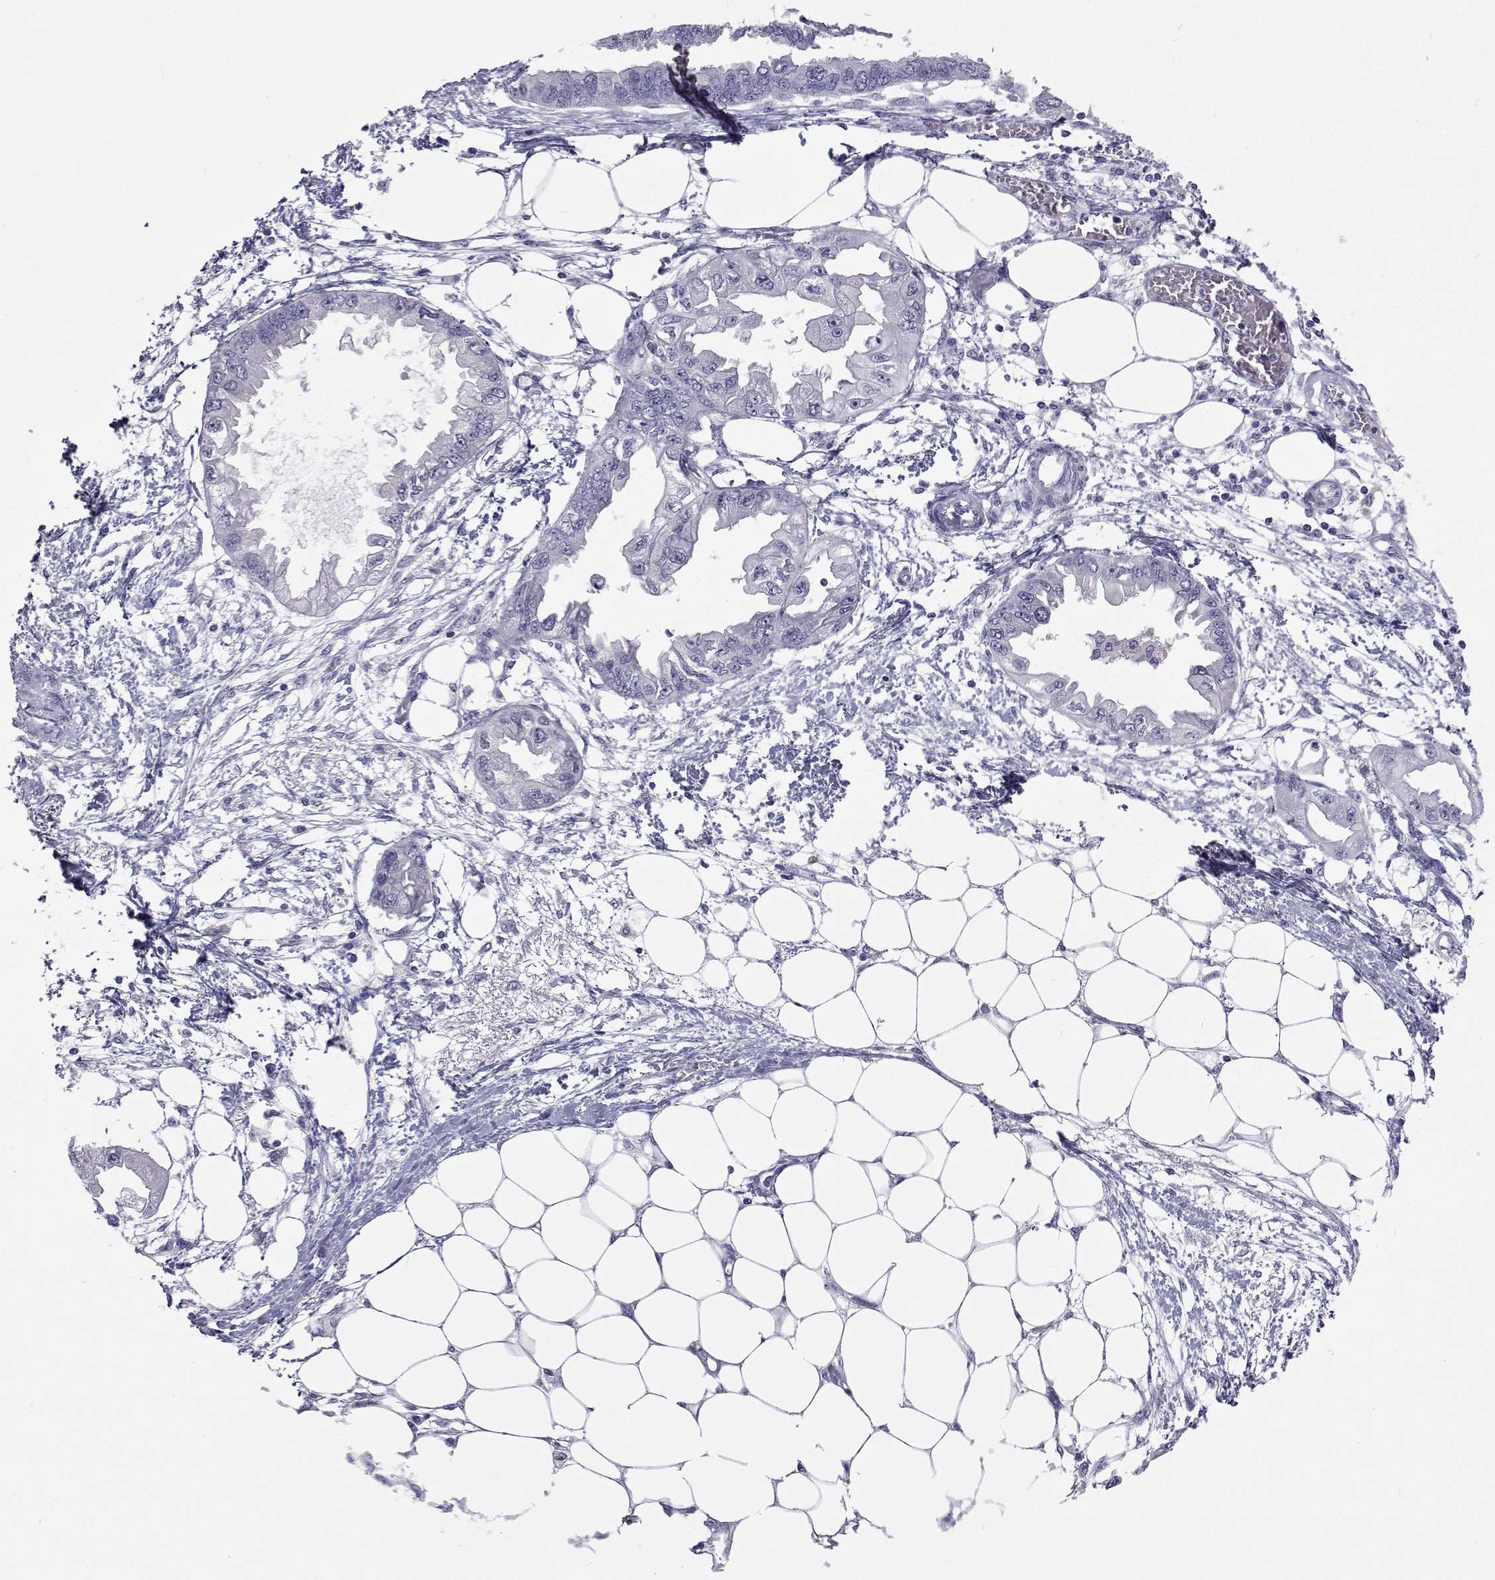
{"staining": {"intensity": "negative", "quantity": "none", "location": "none"}, "tissue": "endometrial cancer", "cell_type": "Tumor cells", "image_type": "cancer", "snomed": [{"axis": "morphology", "description": "Adenocarcinoma, NOS"}, {"axis": "morphology", "description": "Adenocarcinoma, metastatic, NOS"}, {"axis": "topography", "description": "Adipose tissue"}, {"axis": "topography", "description": "Endometrium"}], "caption": "Micrograph shows no protein expression in tumor cells of endometrial metastatic adenocarcinoma tissue. (DAB IHC visualized using brightfield microscopy, high magnification).", "gene": "GALM", "patient": {"sex": "female", "age": 67}}